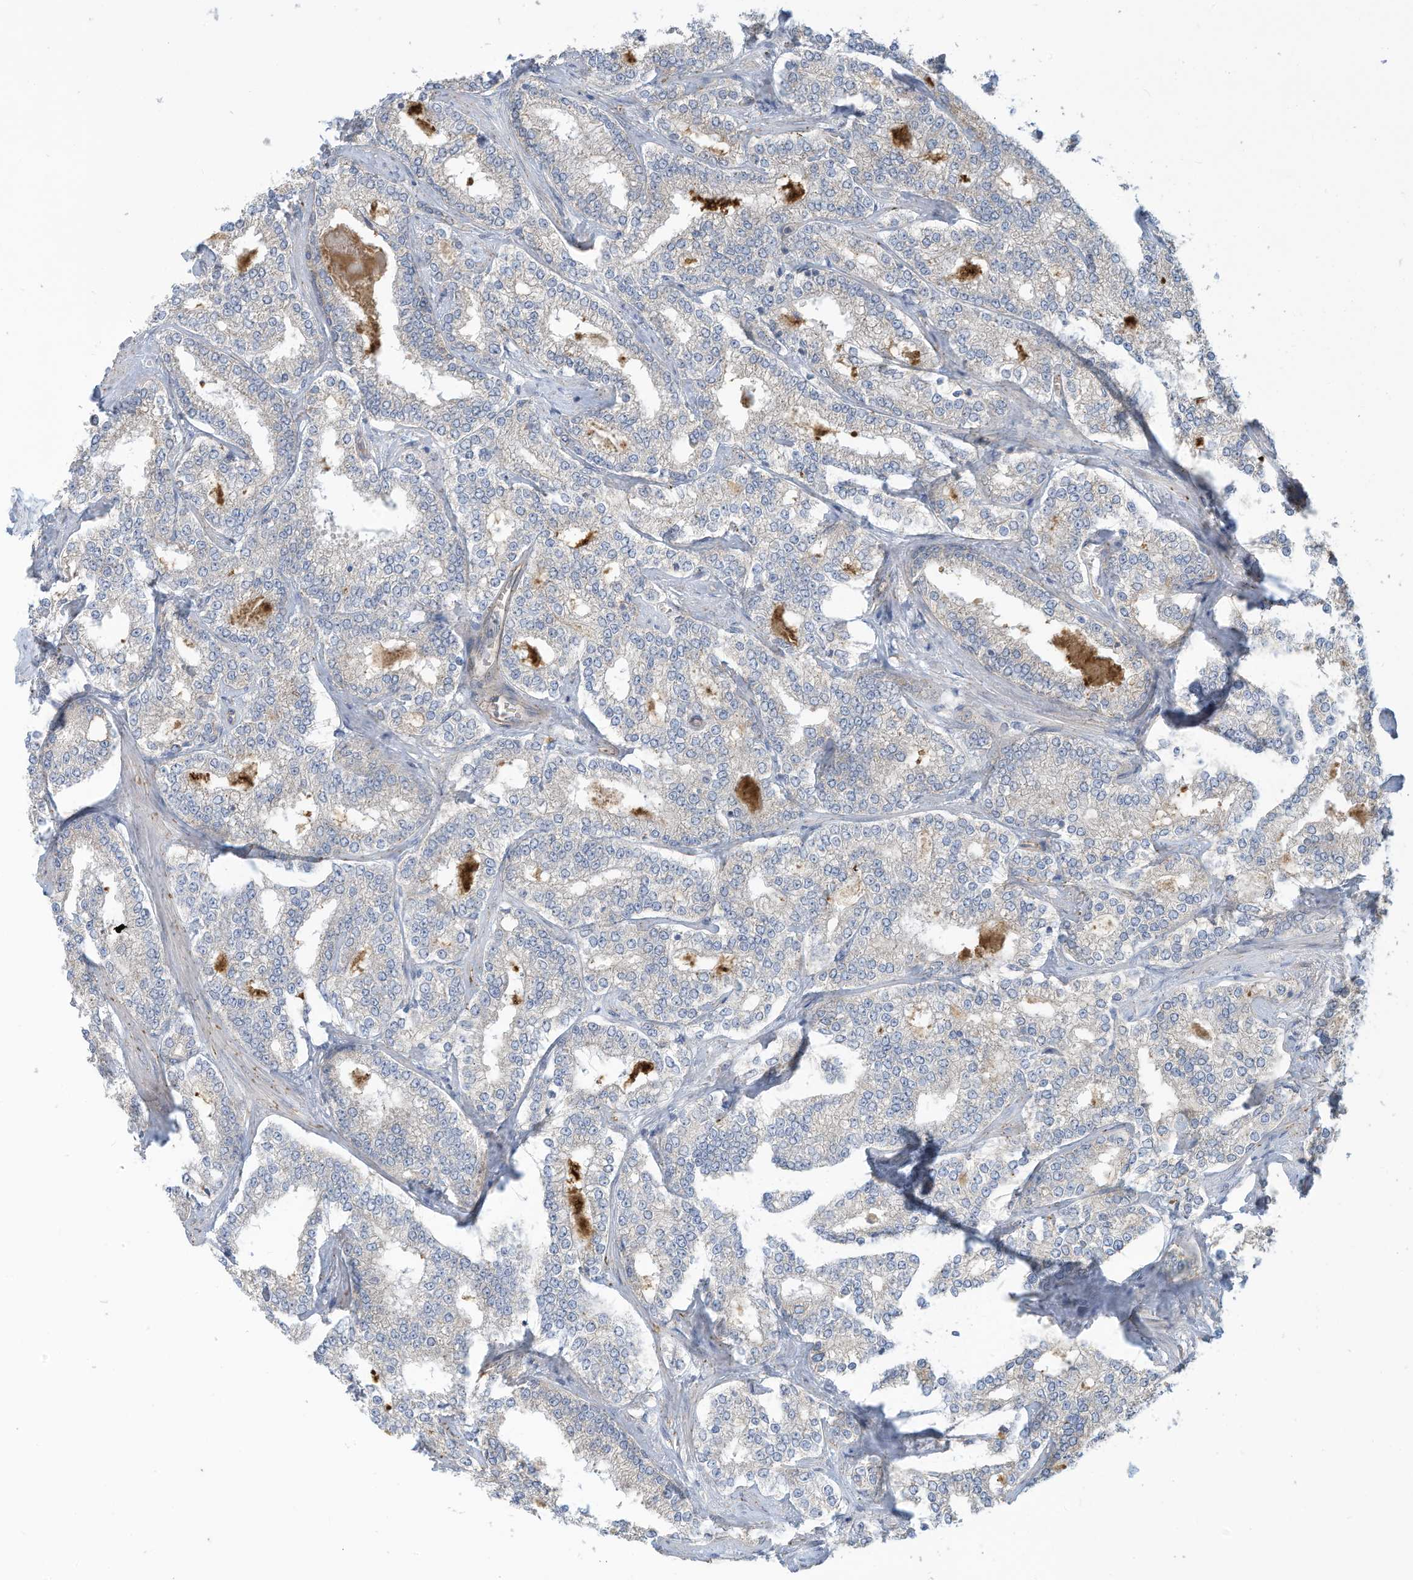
{"staining": {"intensity": "negative", "quantity": "none", "location": "none"}, "tissue": "prostate cancer", "cell_type": "Tumor cells", "image_type": "cancer", "snomed": [{"axis": "morphology", "description": "Normal tissue, NOS"}, {"axis": "morphology", "description": "Adenocarcinoma, High grade"}, {"axis": "topography", "description": "Prostate"}], "caption": "High magnification brightfield microscopy of prostate adenocarcinoma (high-grade) stained with DAB (brown) and counterstained with hematoxylin (blue): tumor cells show no significant expression.", "gene": "ADAT2", "patient": {"sex": "male", "age": 83}}